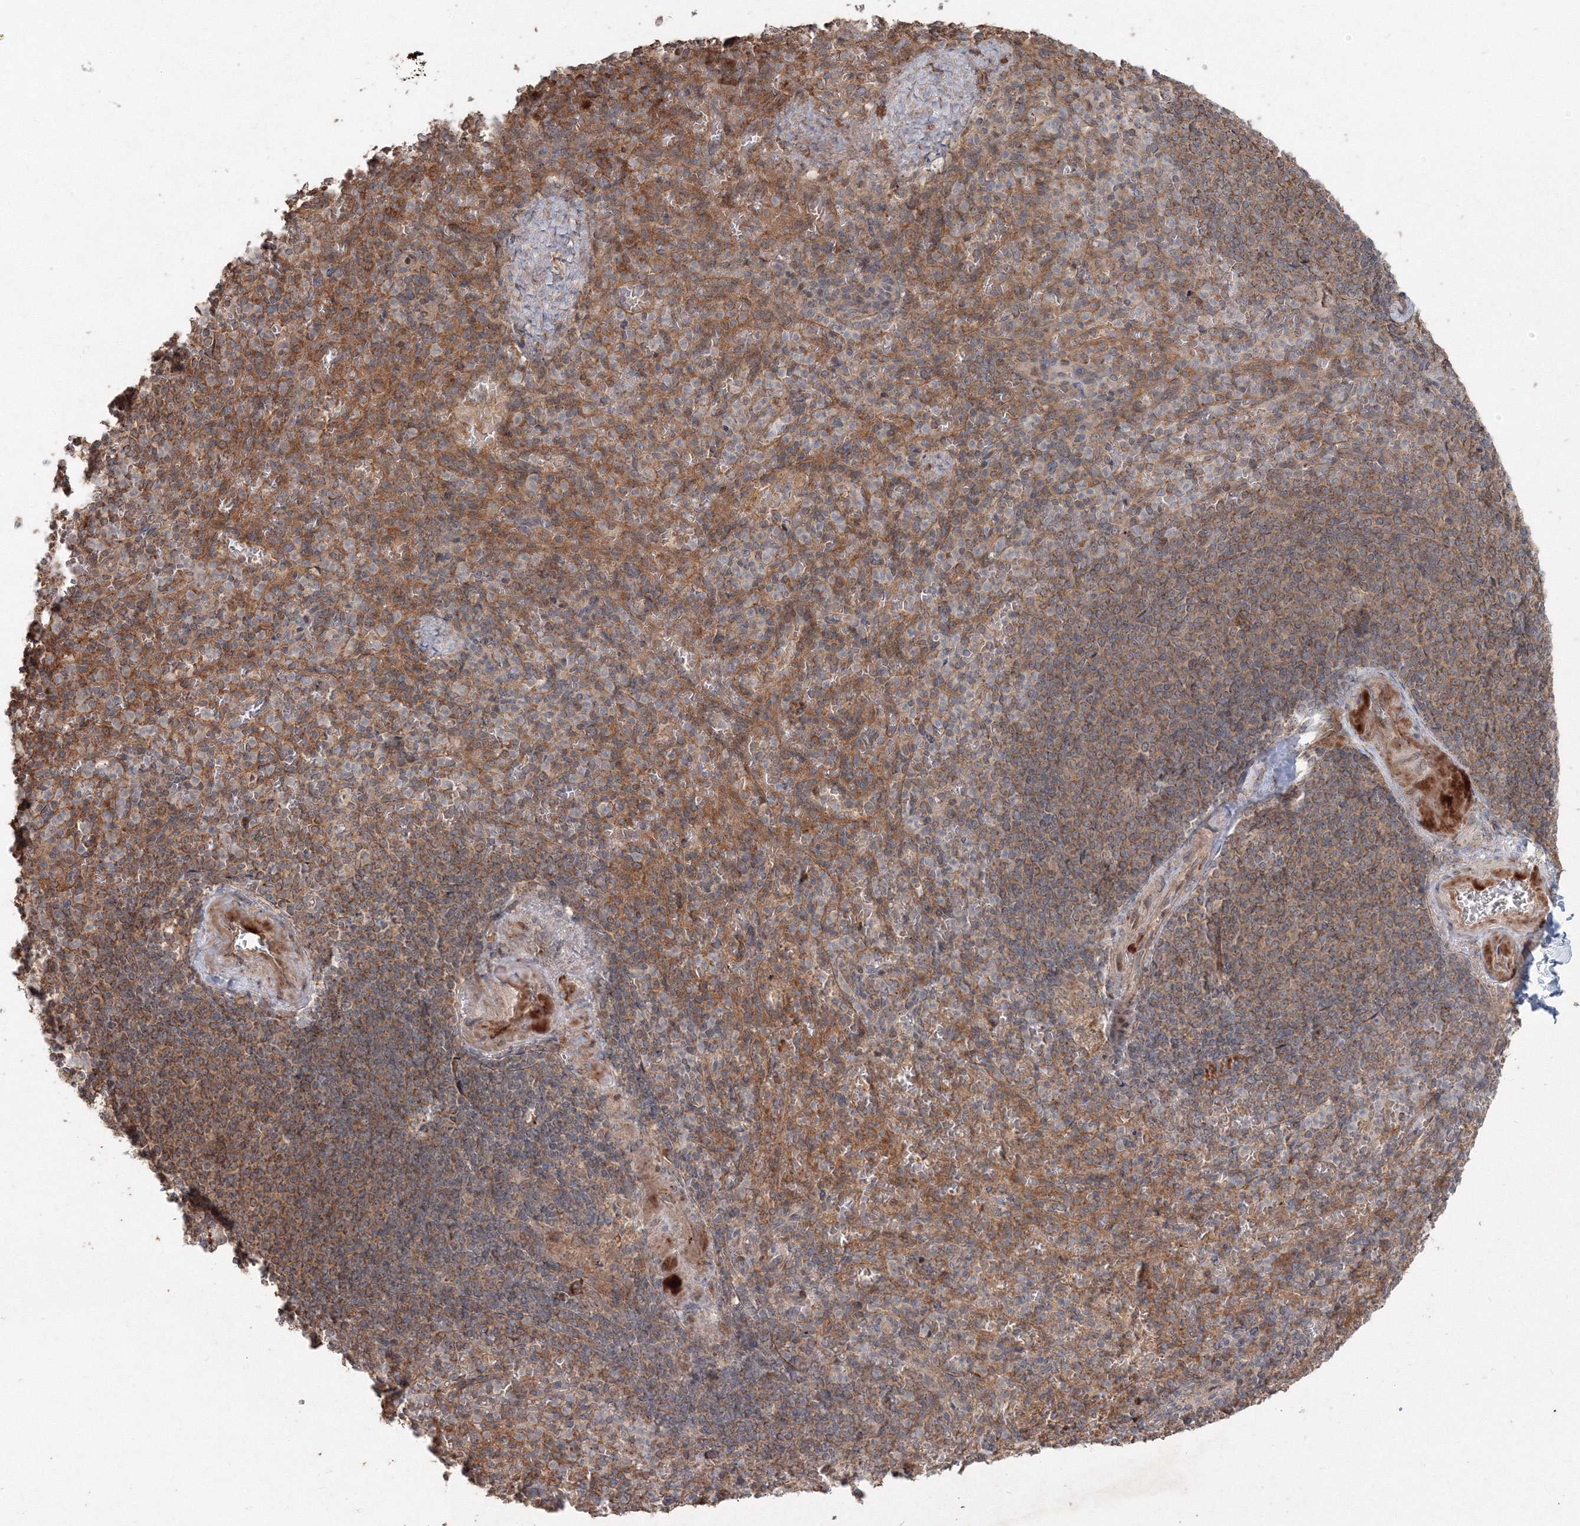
{"staining": {"intensity": "weak", "quantity": "<25%", "location": "cytoplasmic/membranous"}, "tissue": "spleen", "cell_type": "Cells in red pulp", "image_type": "normal", "snomed": [{"axis": "morphology", "description": "Normal tissue, NOS"}, {"axis": "topography", "description": "Spleen"}], "caption": "Cells in red pulp show no significant positivity in normal spleen. (DAB immunohistochemistry (IHC) with hematoxylin counter stain).", "gene": "ANAPC16", "patient": {"sex": "female", "age": 74}}